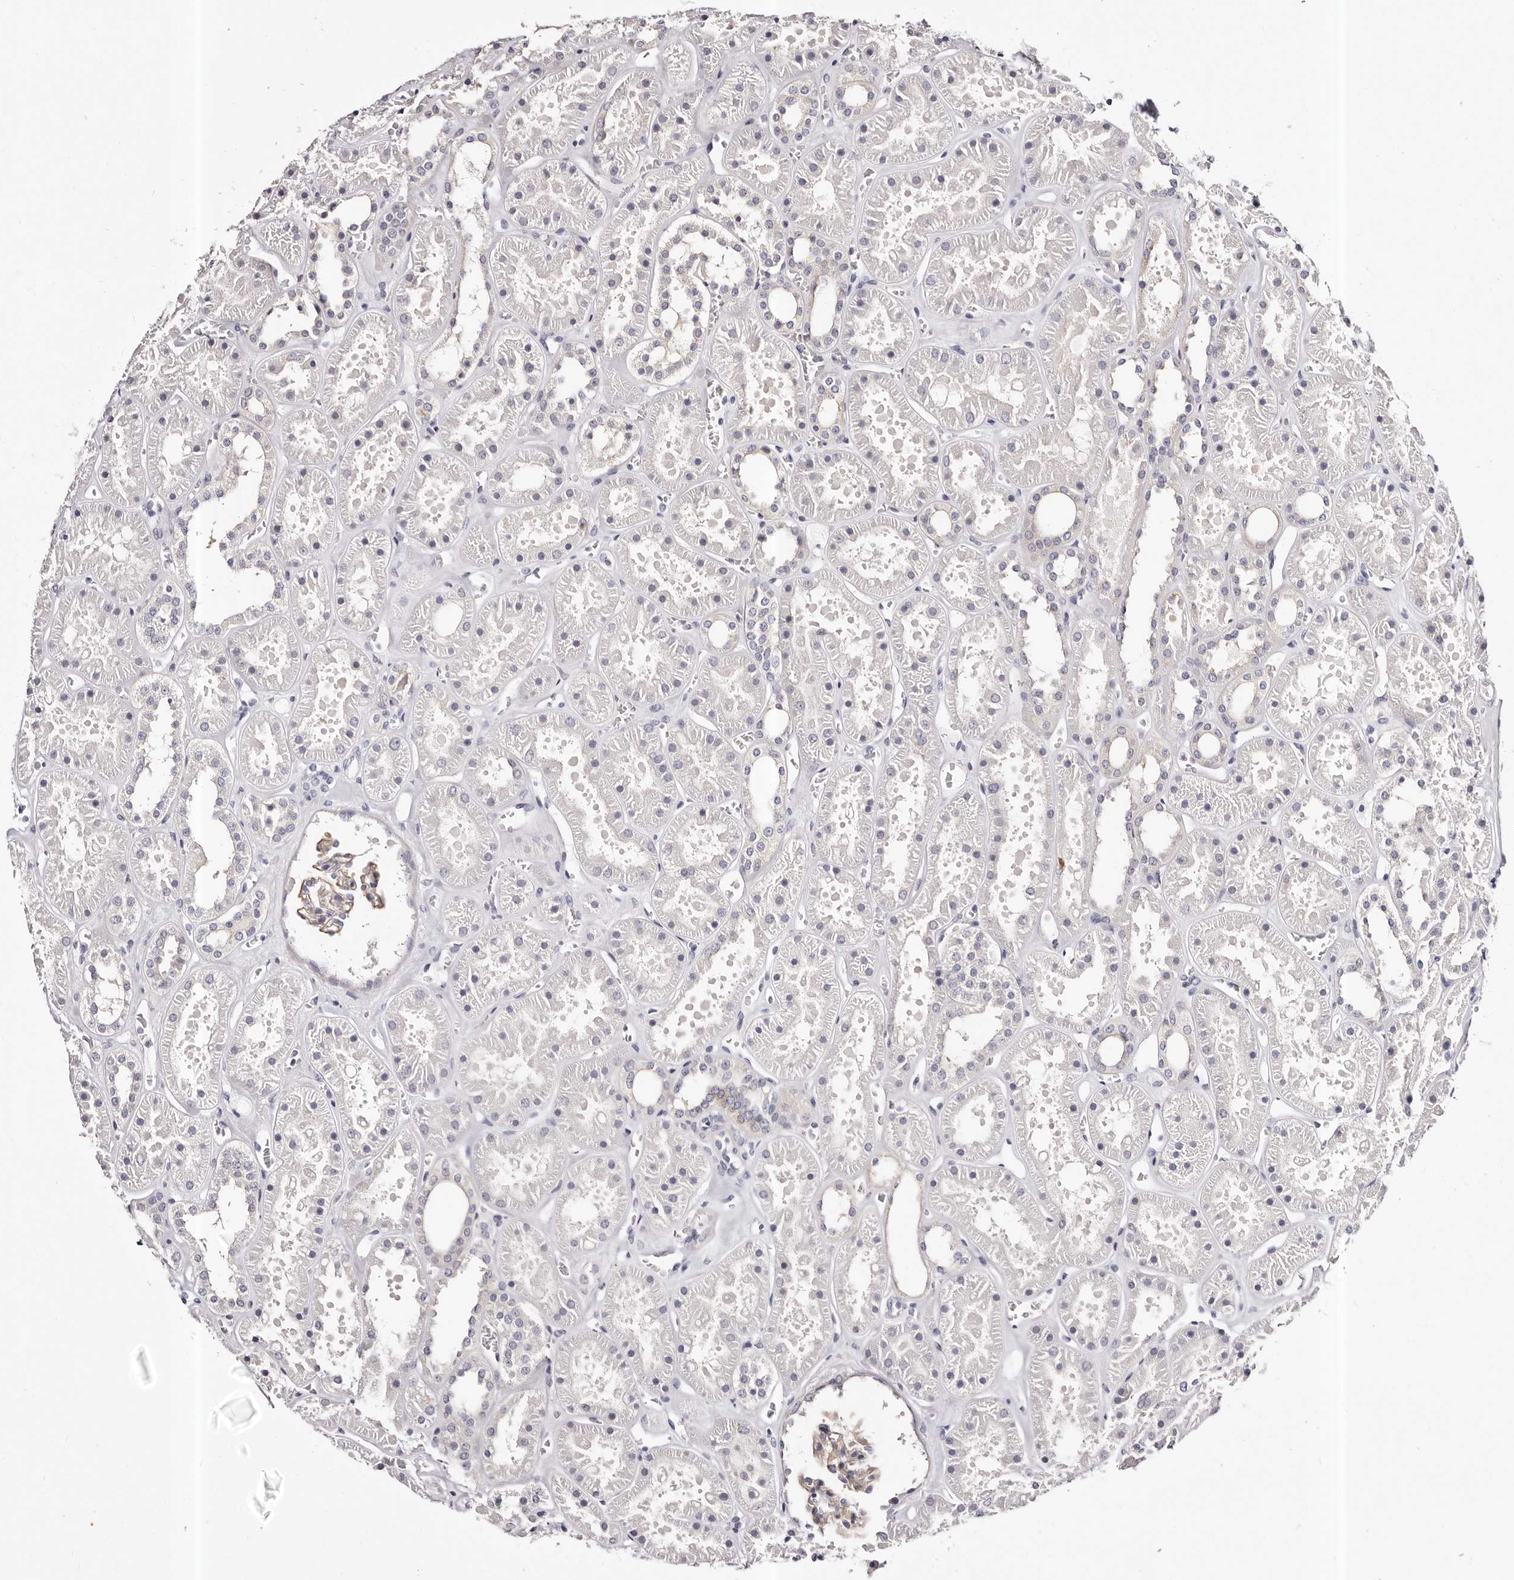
{"staining": {"intensity": "weak", "quantity": ">75%", "location": "cytoplasmic/membranous"}, "tissue": "kidney", "cell_type": "Cells in glomeruli", "image_type": "normal", "snomed": [{"axis": "morphology", "description": "Normal tissue, NOS"}, {"axis": "topography", "description": "Kidney"}], "caption": "Brown immunohistochemical staining in benign kidney displays weak cytoplasmic/membranous staining in about >75% of cells in glomeruli.", "gene": "ROM1", "patient": {"sex": "female", "age": 41}}